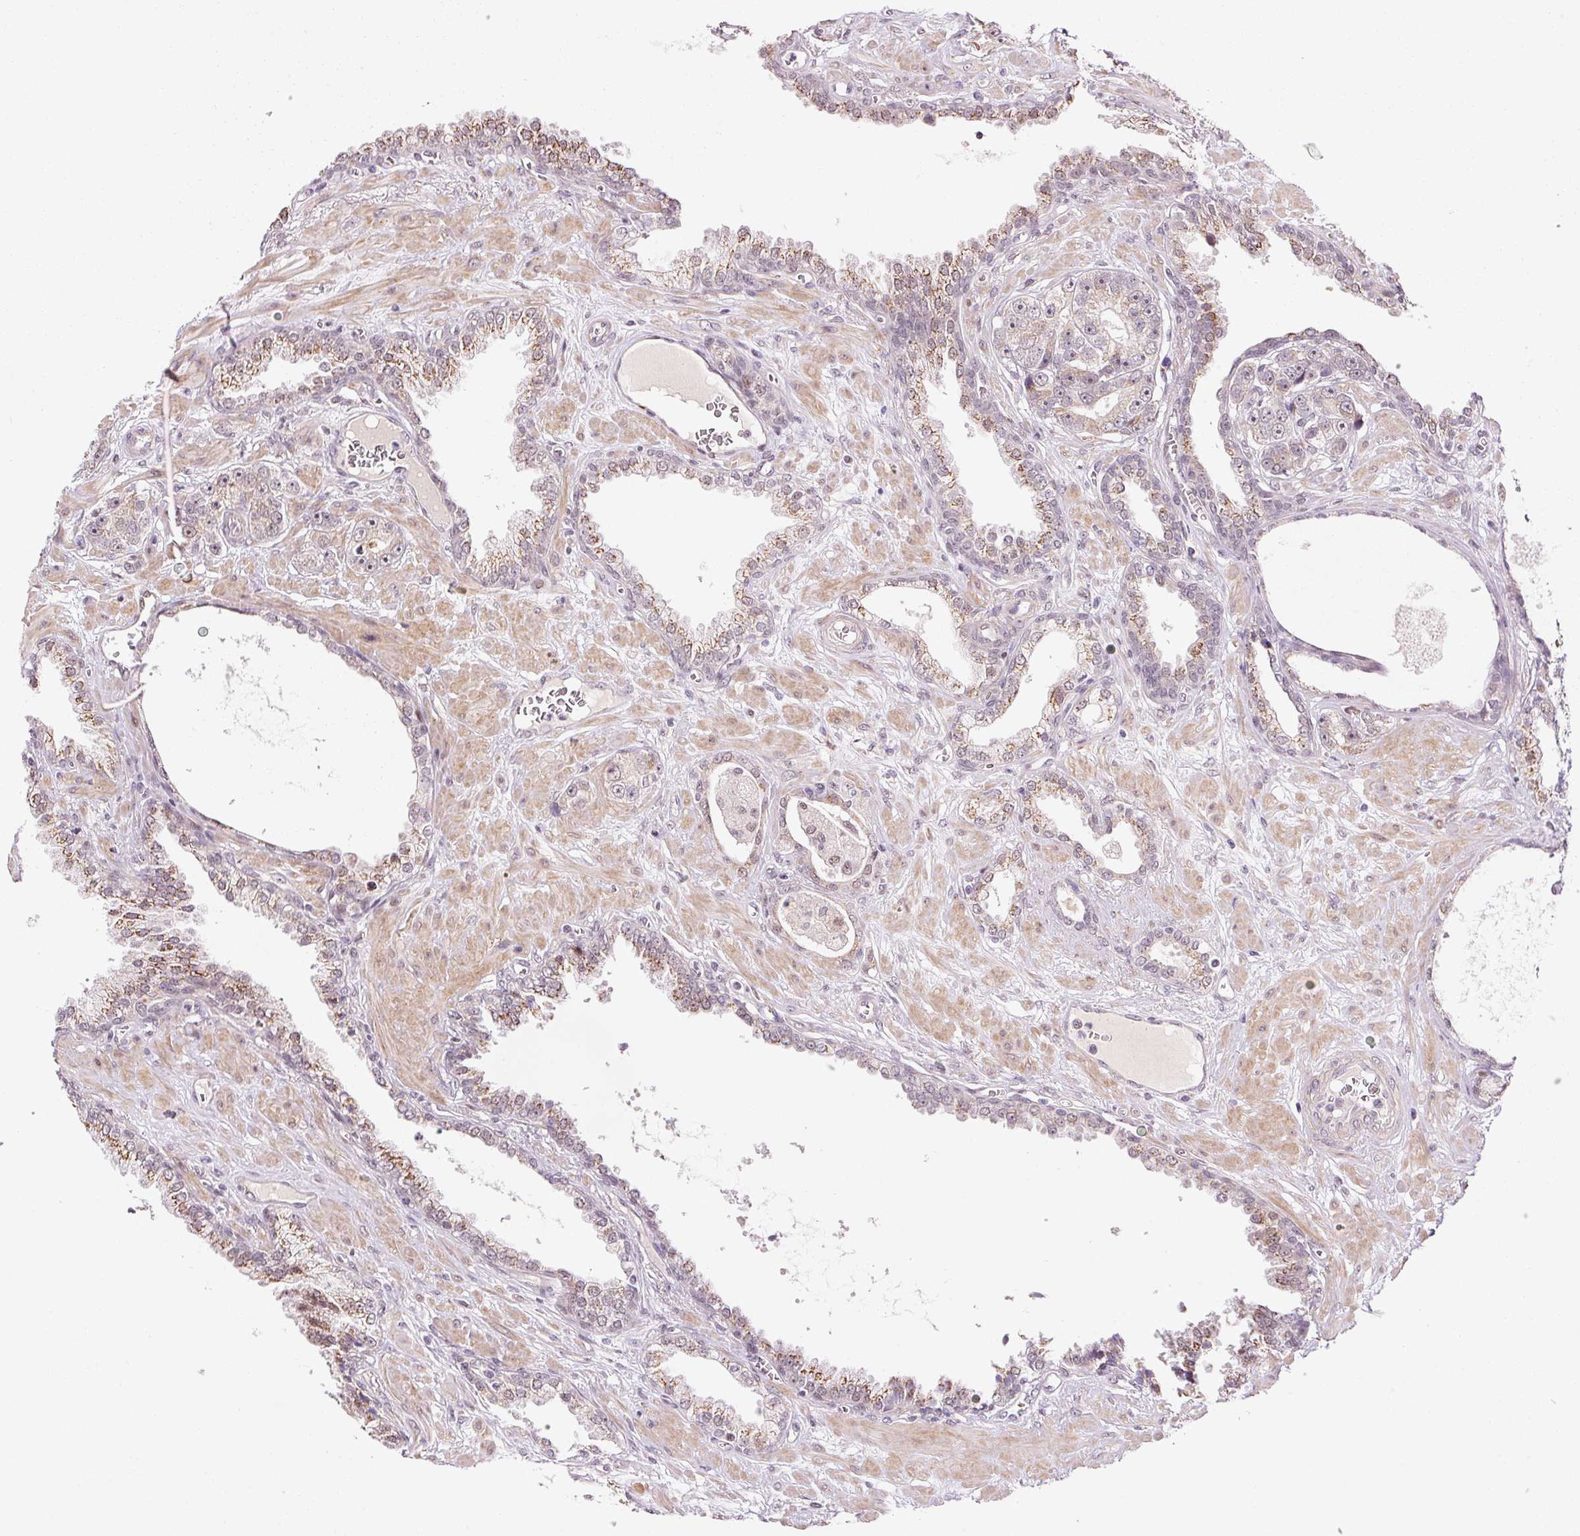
{"staining": {"intensity": "moderate", "quantity": "<25%", "location": "cytoplasmic/membranous"}, "tissue": "prostate cancer", "cell_type": "Tumor cells", "image_type": "cancer", "snomed": [{"axis": "morphology", "description": "Adenocarcinoma, High grade"}, {"axis": "topography", "description": "Prostate"}], "caption": "IHC (DAB) staining of prostate high-grade adenocarcinoma reveals moderate cytoplasmic/membranous protein positivity in approximately <25% of tumor cells.", "gene": "ANKRD20A1", "patient": {"sex": "male", "age": 71}}